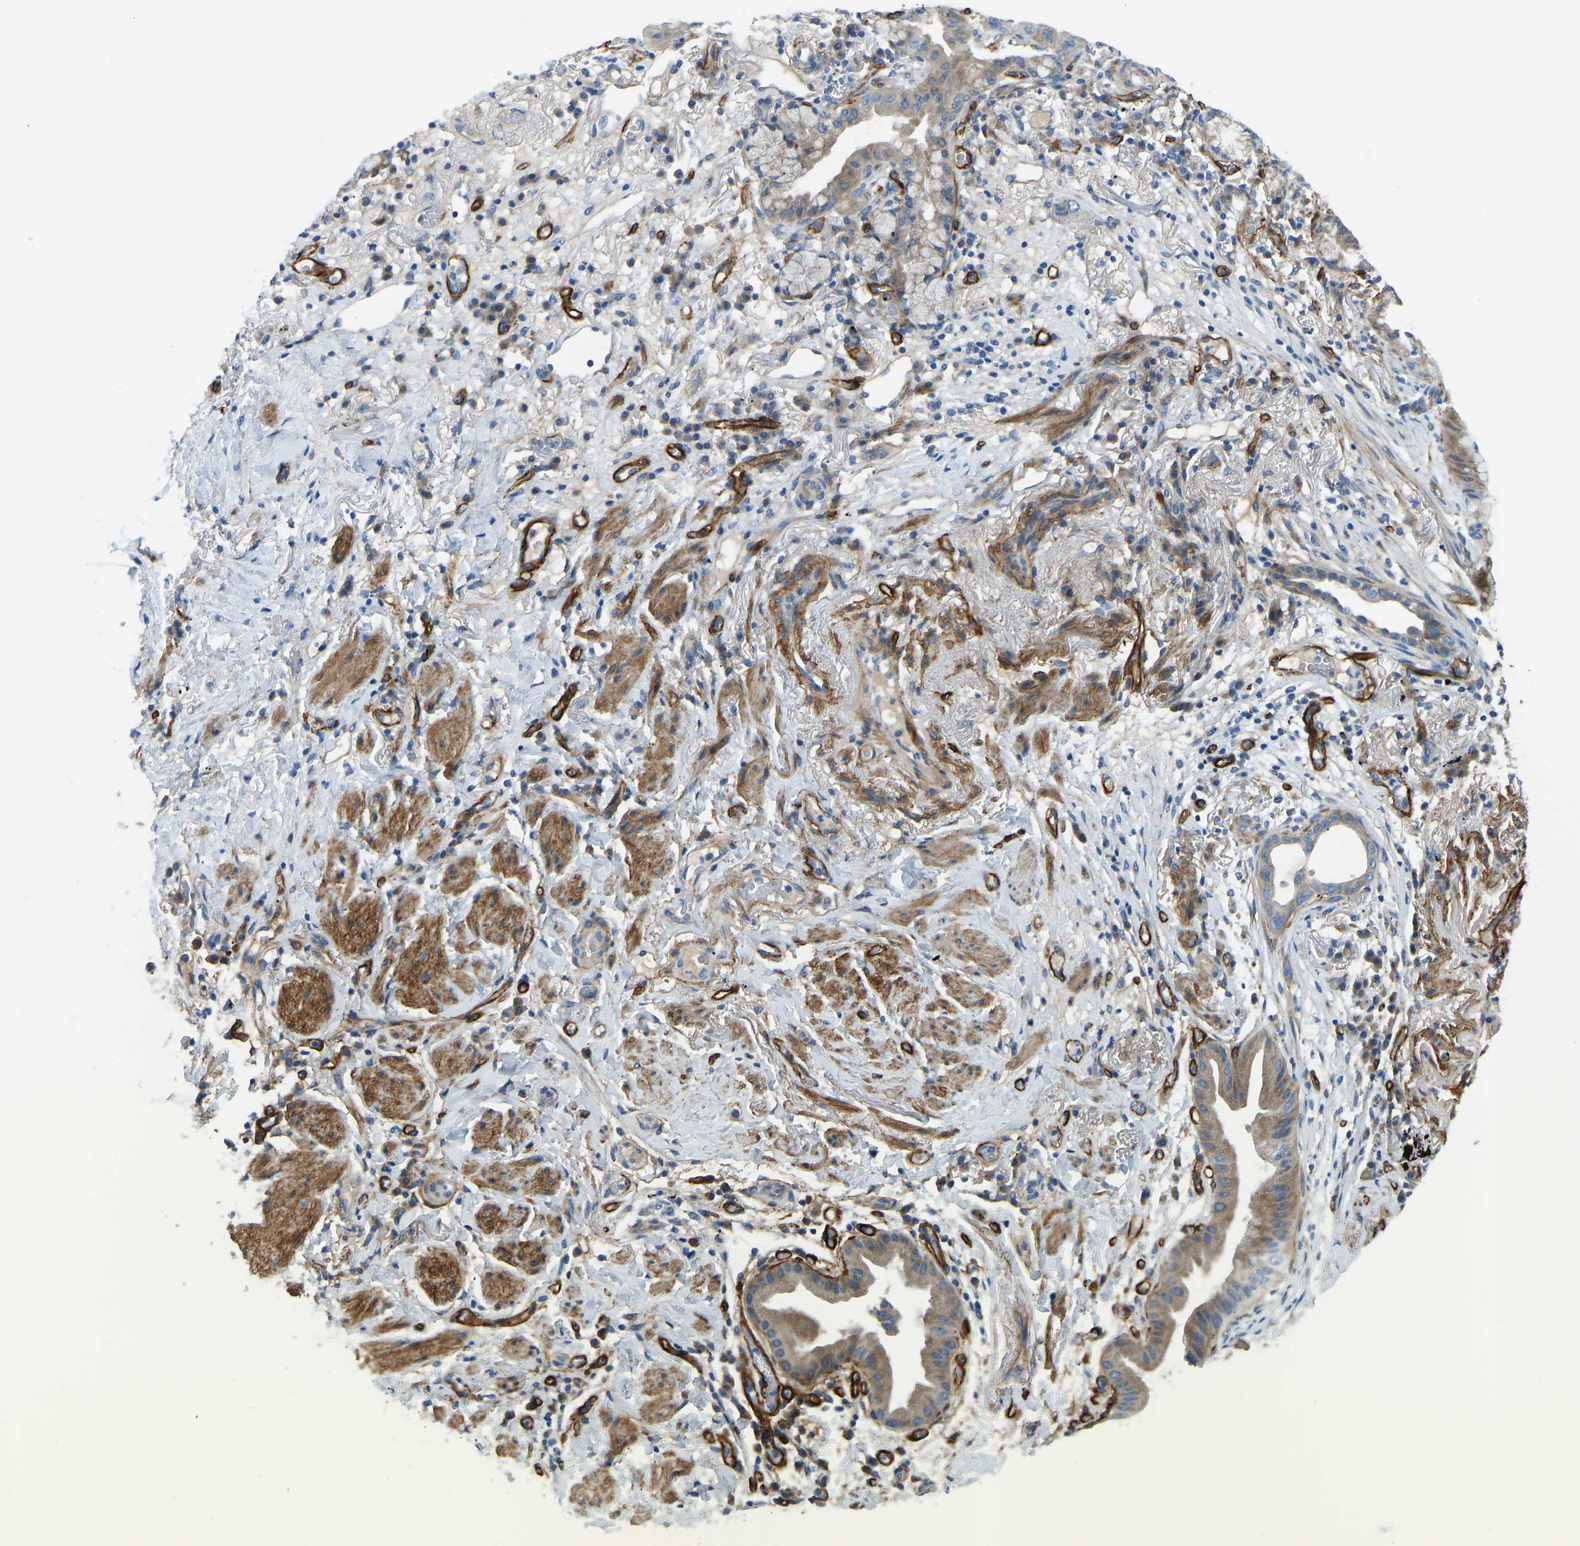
{"staining": {"intensity": "moderate", "quantity": ">75%", "location": "cytoplasmic/membranous"}, "tissue": "lung cancer", "cell_type": "Tumor cells", "image_type": "cancer", "snomed": [{"axis": "morphology", "description": "Normal tissue, NOS"}, {"axis": "morphology", "description": "Adenocarcinoma, NOS"}, {"axis": "topography", "description": "Bronchus"}, {"axis": "topography", "description": "Lung"}], "caption": "Immunohistochemistry (IHC) staining of lung adenocarcinoma, which exhibits medium levels of moderate cytoplasmic/membranous staining in about >75% of tumor cells indicating moderate cytoplasmic/membranous protein staining. The staining was performed using DAB (3,3'-diaminobenzidine) (brown) for protein detection and nuclei were counterstained in hematoxylin (blue).", "gene": "COL15A1", "patient": {"sex": "female", "age": 70}}